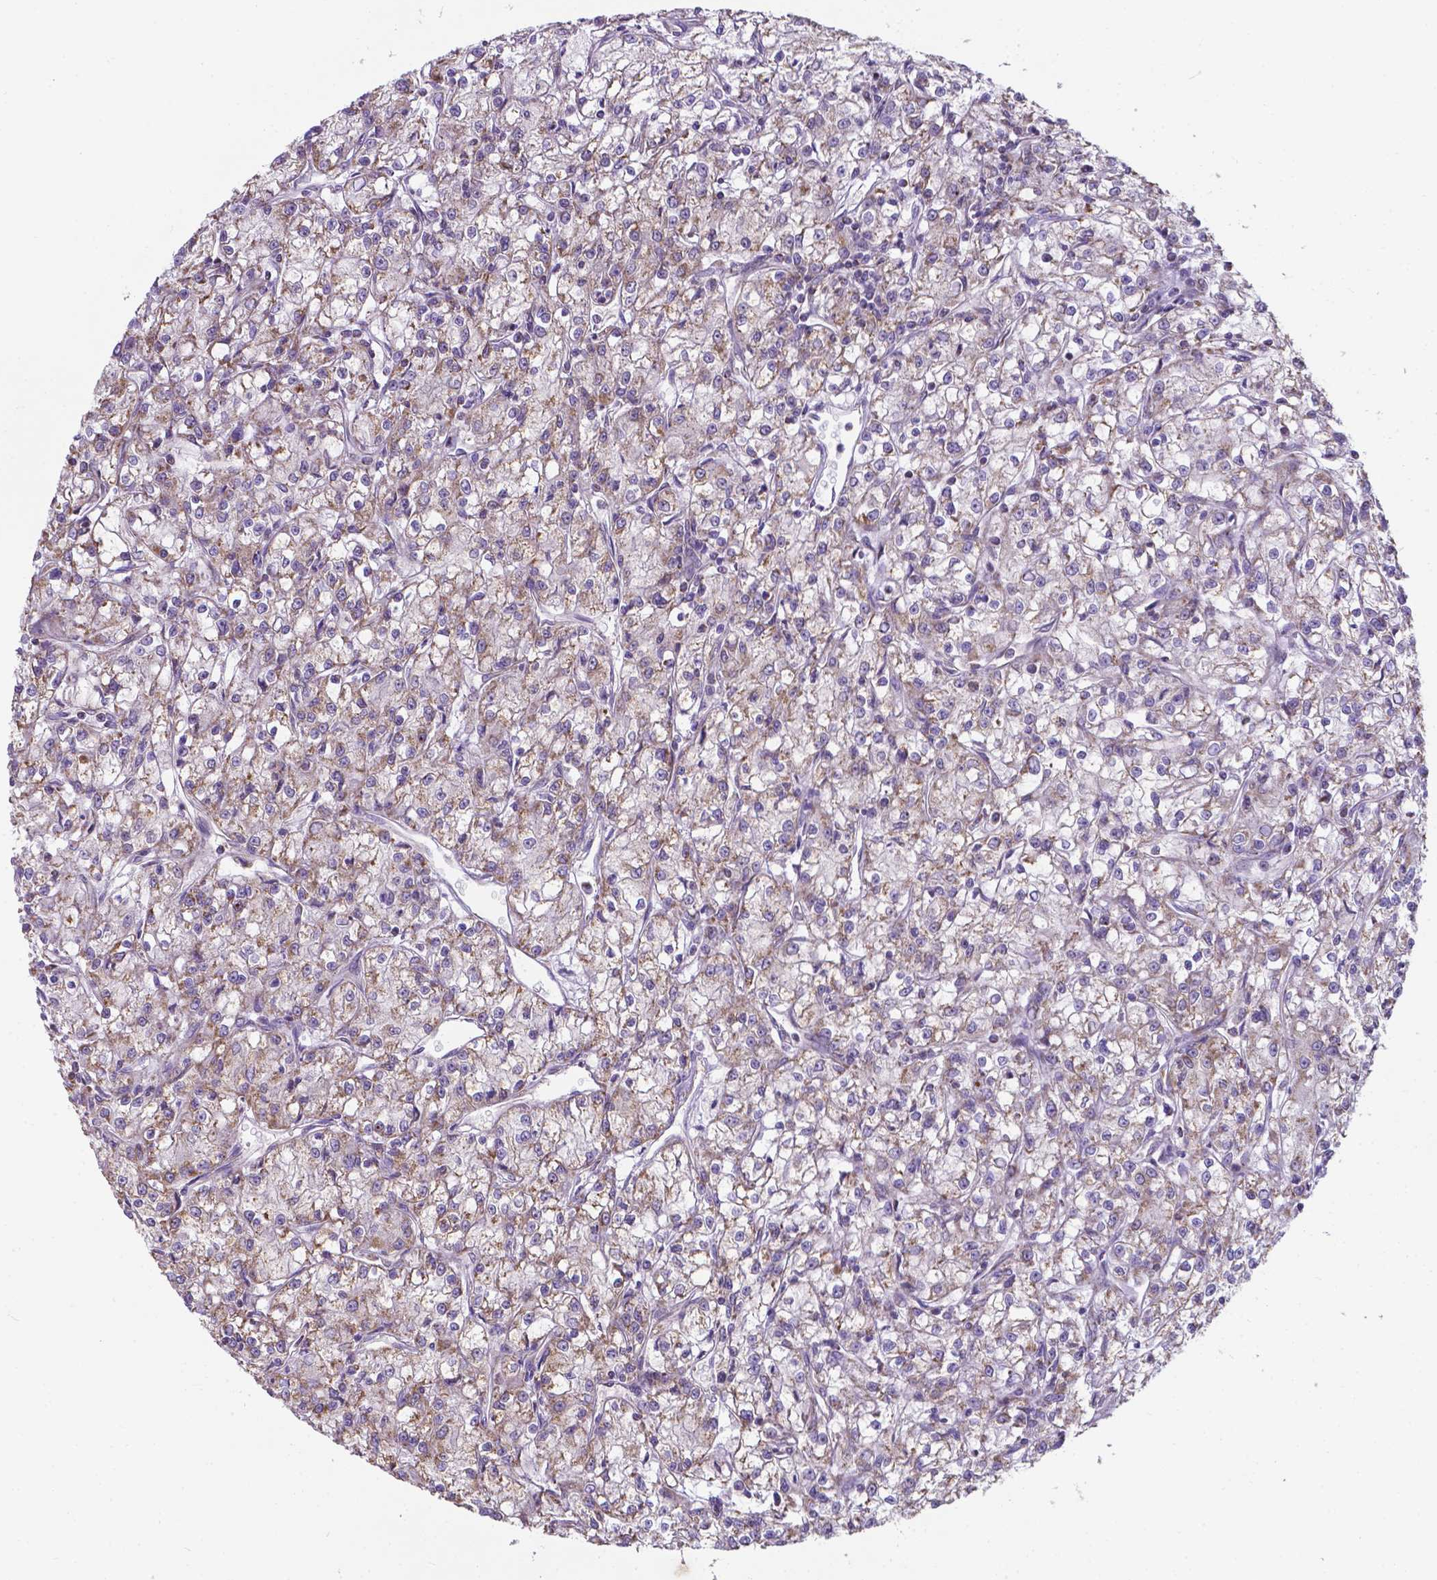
{"staining": {"intensity": "weak", "quantity": "25%-75%", "location": "cytoplasmic/membranous"}, "tissue": "renal cancer", "cell_type": "Tumor cells", "image_type": "cancer", "snomed": [{"axis": "morphology", "description": "Adenocarcinoma, NOS"}, {"axis": "topography", "description": "Kidney"}], "caption": "Adenocarcinoma (renal) stained with a protein marker displays weak staining in tumor cells.", "gene": "FAM114A1", "patient": {"sex": "female", "age": 59}}